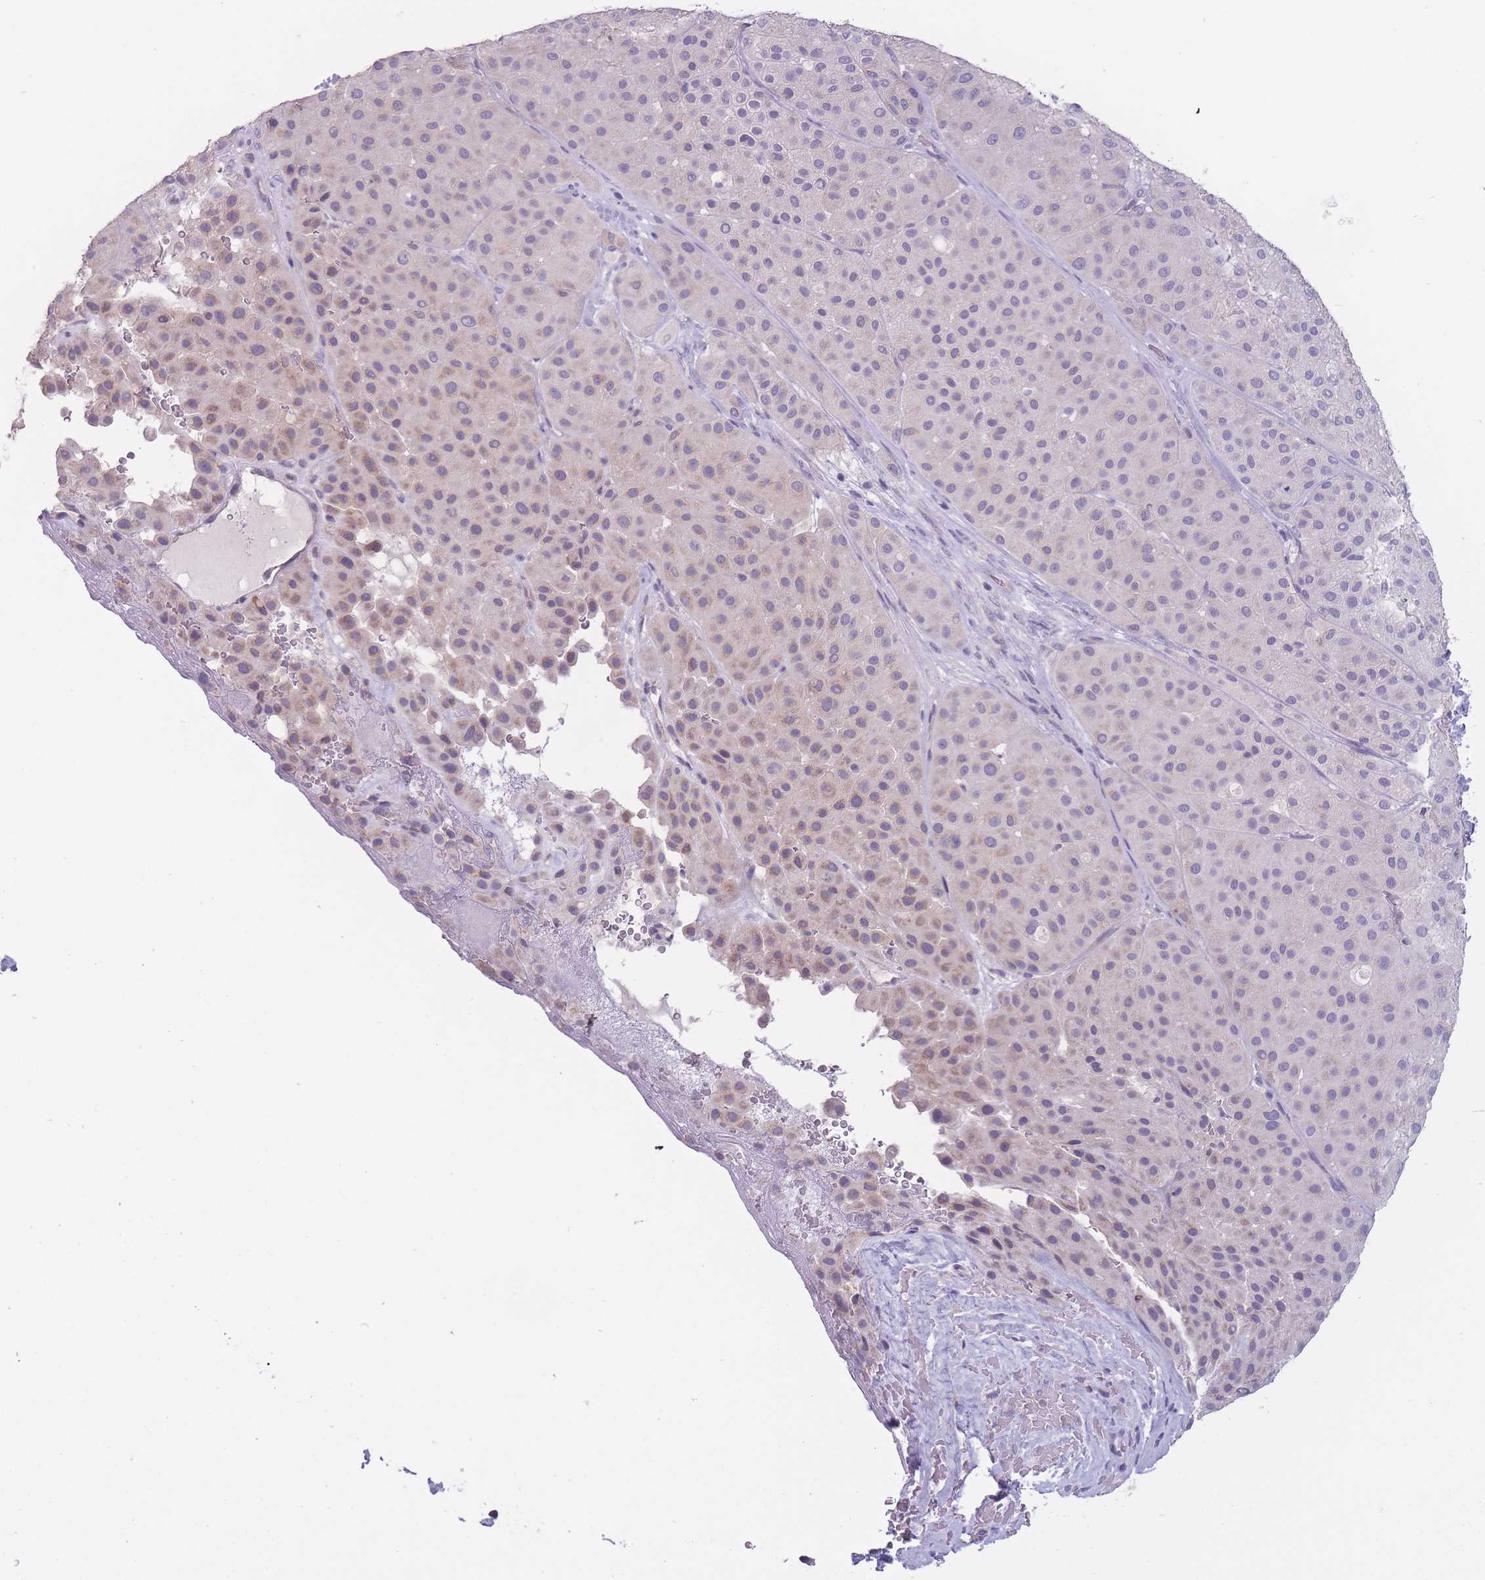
{"staining": {"intensity": "weak", "quantity": "25%-75%", "location": "cytoplasmic/membranous"}, "tissue": "melanoma", "cell_type": "Tumor cells", "image_type": "cancer", "snomed": [{"axis": "morphology", "description": "Malignant melanoma, Metastatic site"}, {"axis": "topography", "description": "Smooth muscle"}], "caption": "Immunohistochemical staining of malignant melanoma (metastatic site) demonstrates low levels of weak cytoplasmic/membranous protein staining in about 25%-75% of tumor cells.", "gene": "DCANP1", "patient": {"sex": "male", "age": 41}}